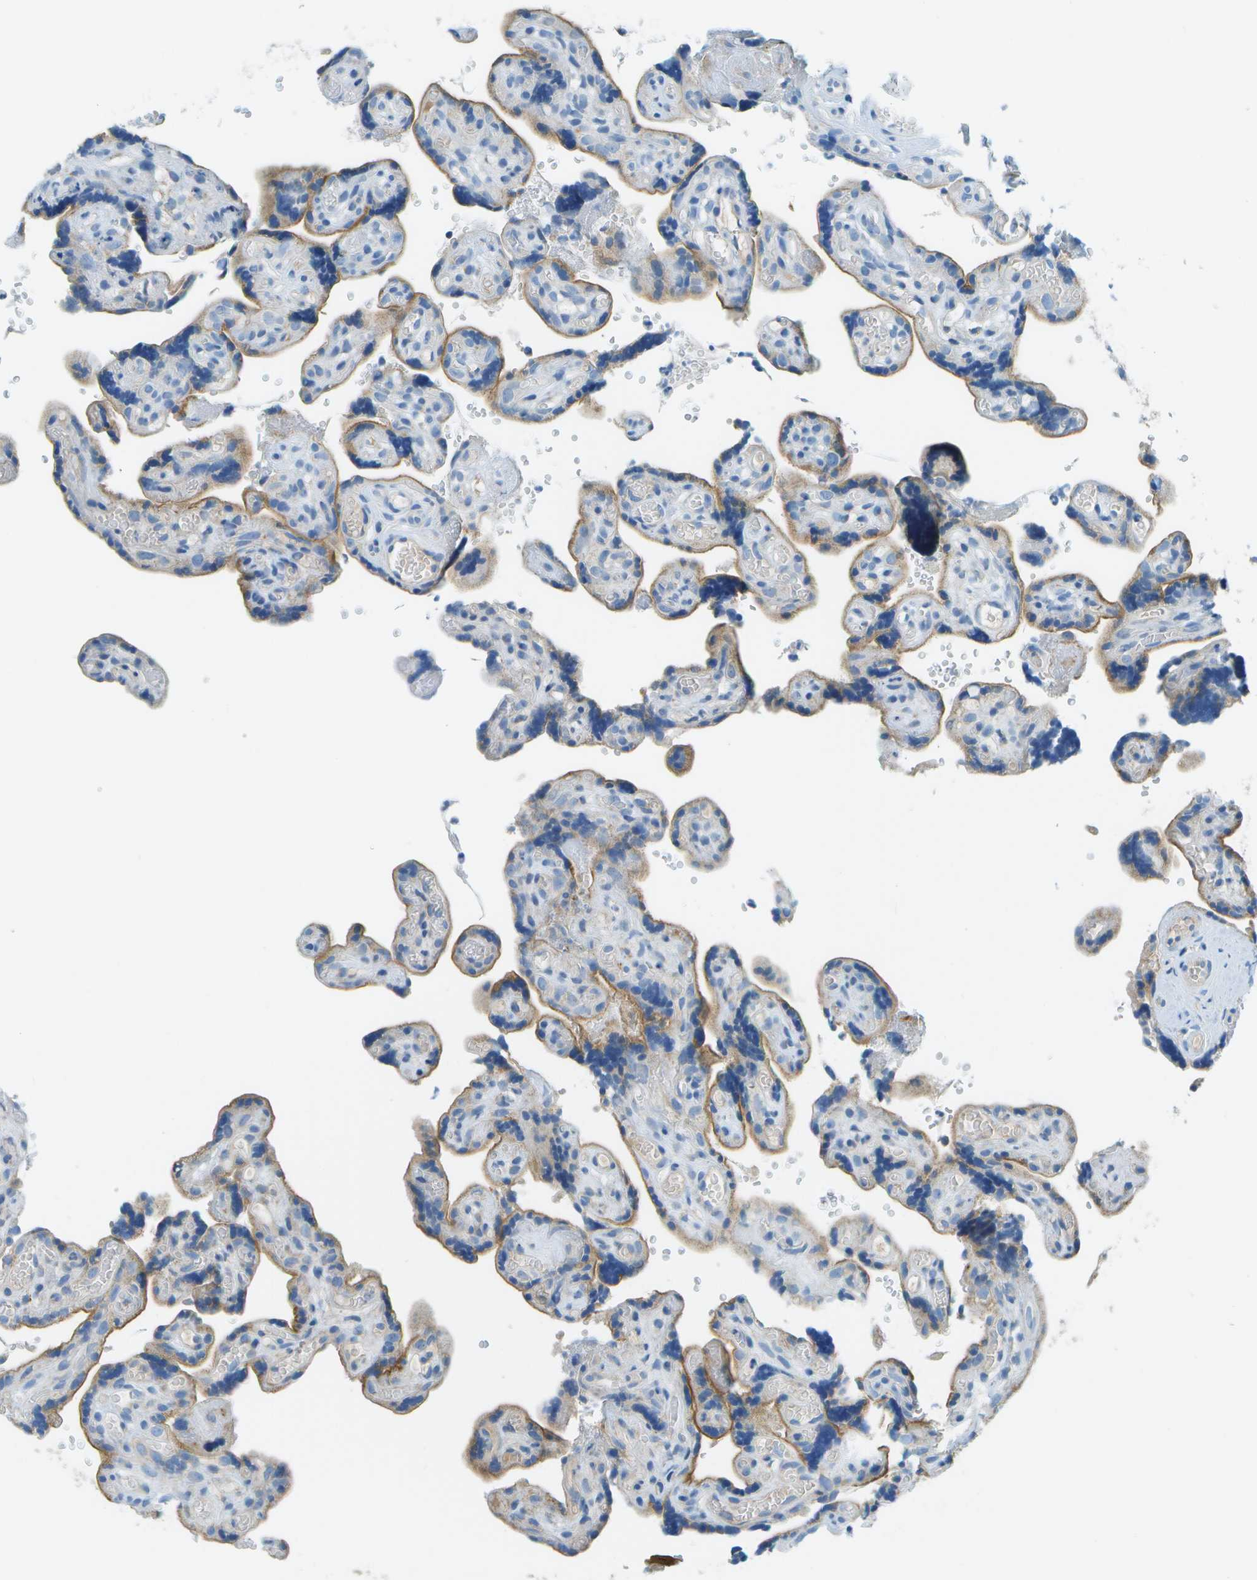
{"staining": {"intensity": "weak", "quantity": "<25%", "location": "cytoplasmic/membranous"}, "tissue": "placenta", "cell_type": "Decidual cells", "image_type": "normal", "snomed": [{"axis": "morphology", "description": "Normal tissue, NOS"}, {"axis": "topography", "description": "Placenta"}], "caption": "The micrograph displays no staining of decidual cells in benign placenta. The staining is performed using DAB (3,3'-diaminobenzidine) brown chromogen with nuclei counter-stained in using hematoxylin.", "gene": "PTGIS", "patient": {"sex": "female", "age": 30}}